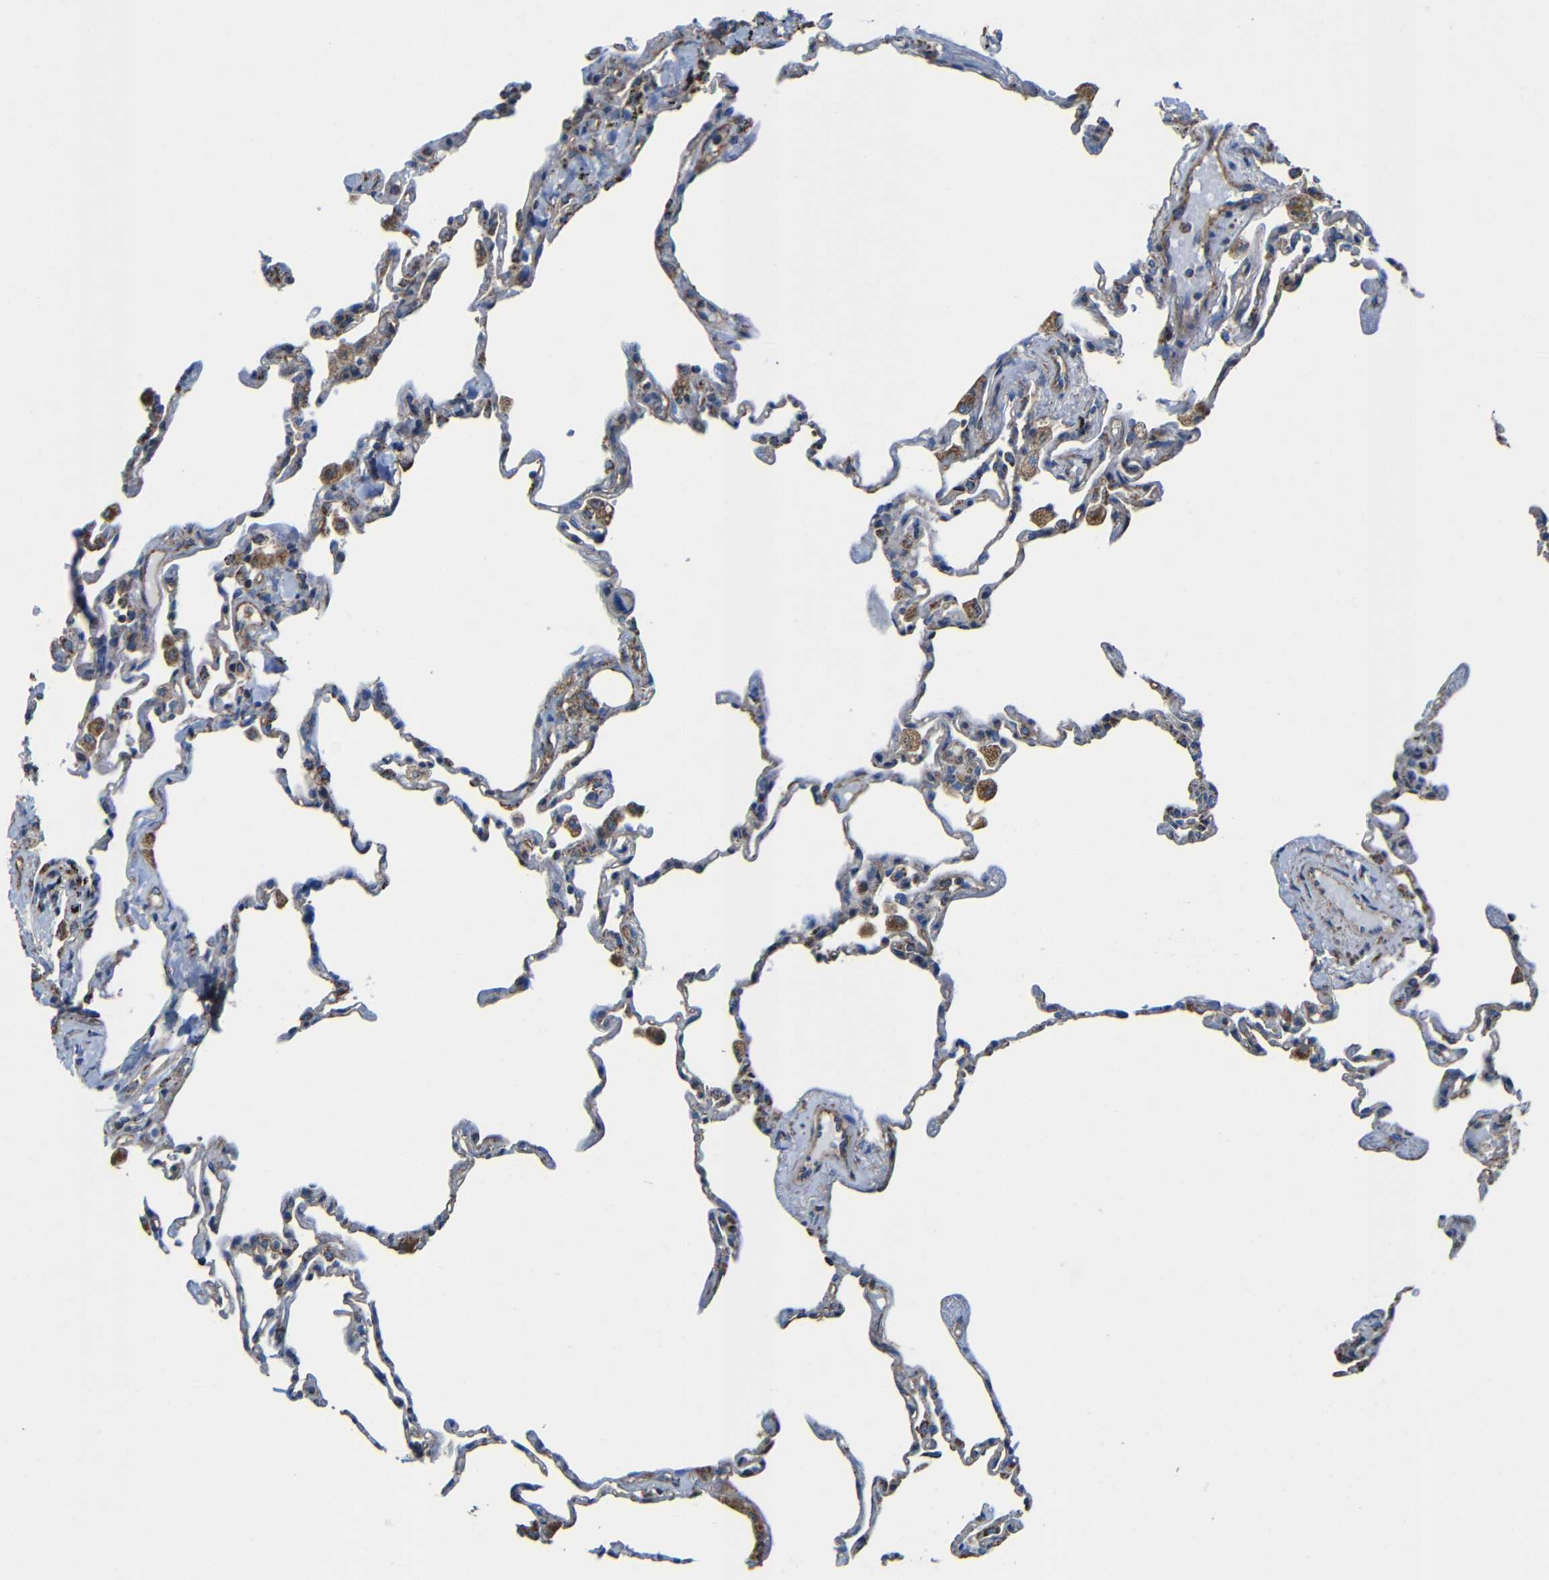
{"staining": {"intensity": "weak", "quantity": ">75%", "location": "cytoplasmic/membranous"}, "tissue": "lung", "cell_type": "Alveolar cells", "image_type": "normal", "snomed": [{"axis": "morphology", "description": "Normal tissue, NOS"}, {"axis": "topography", "description": "Lung"}], "caption": "Immunohistochemistry (DAB (3,3'-diaminobenzidine)) staining of unremarkable human lung shows weak cytoplasmic/membranous protein staining in about >75% of alveolar cells. The staining was performed using DAB, with brown indicating positive protein expression. Nuclei are stained blue with hematoxylin.", "gene": "INTS6L", "patient": {"sex": "male", "age": 59}}